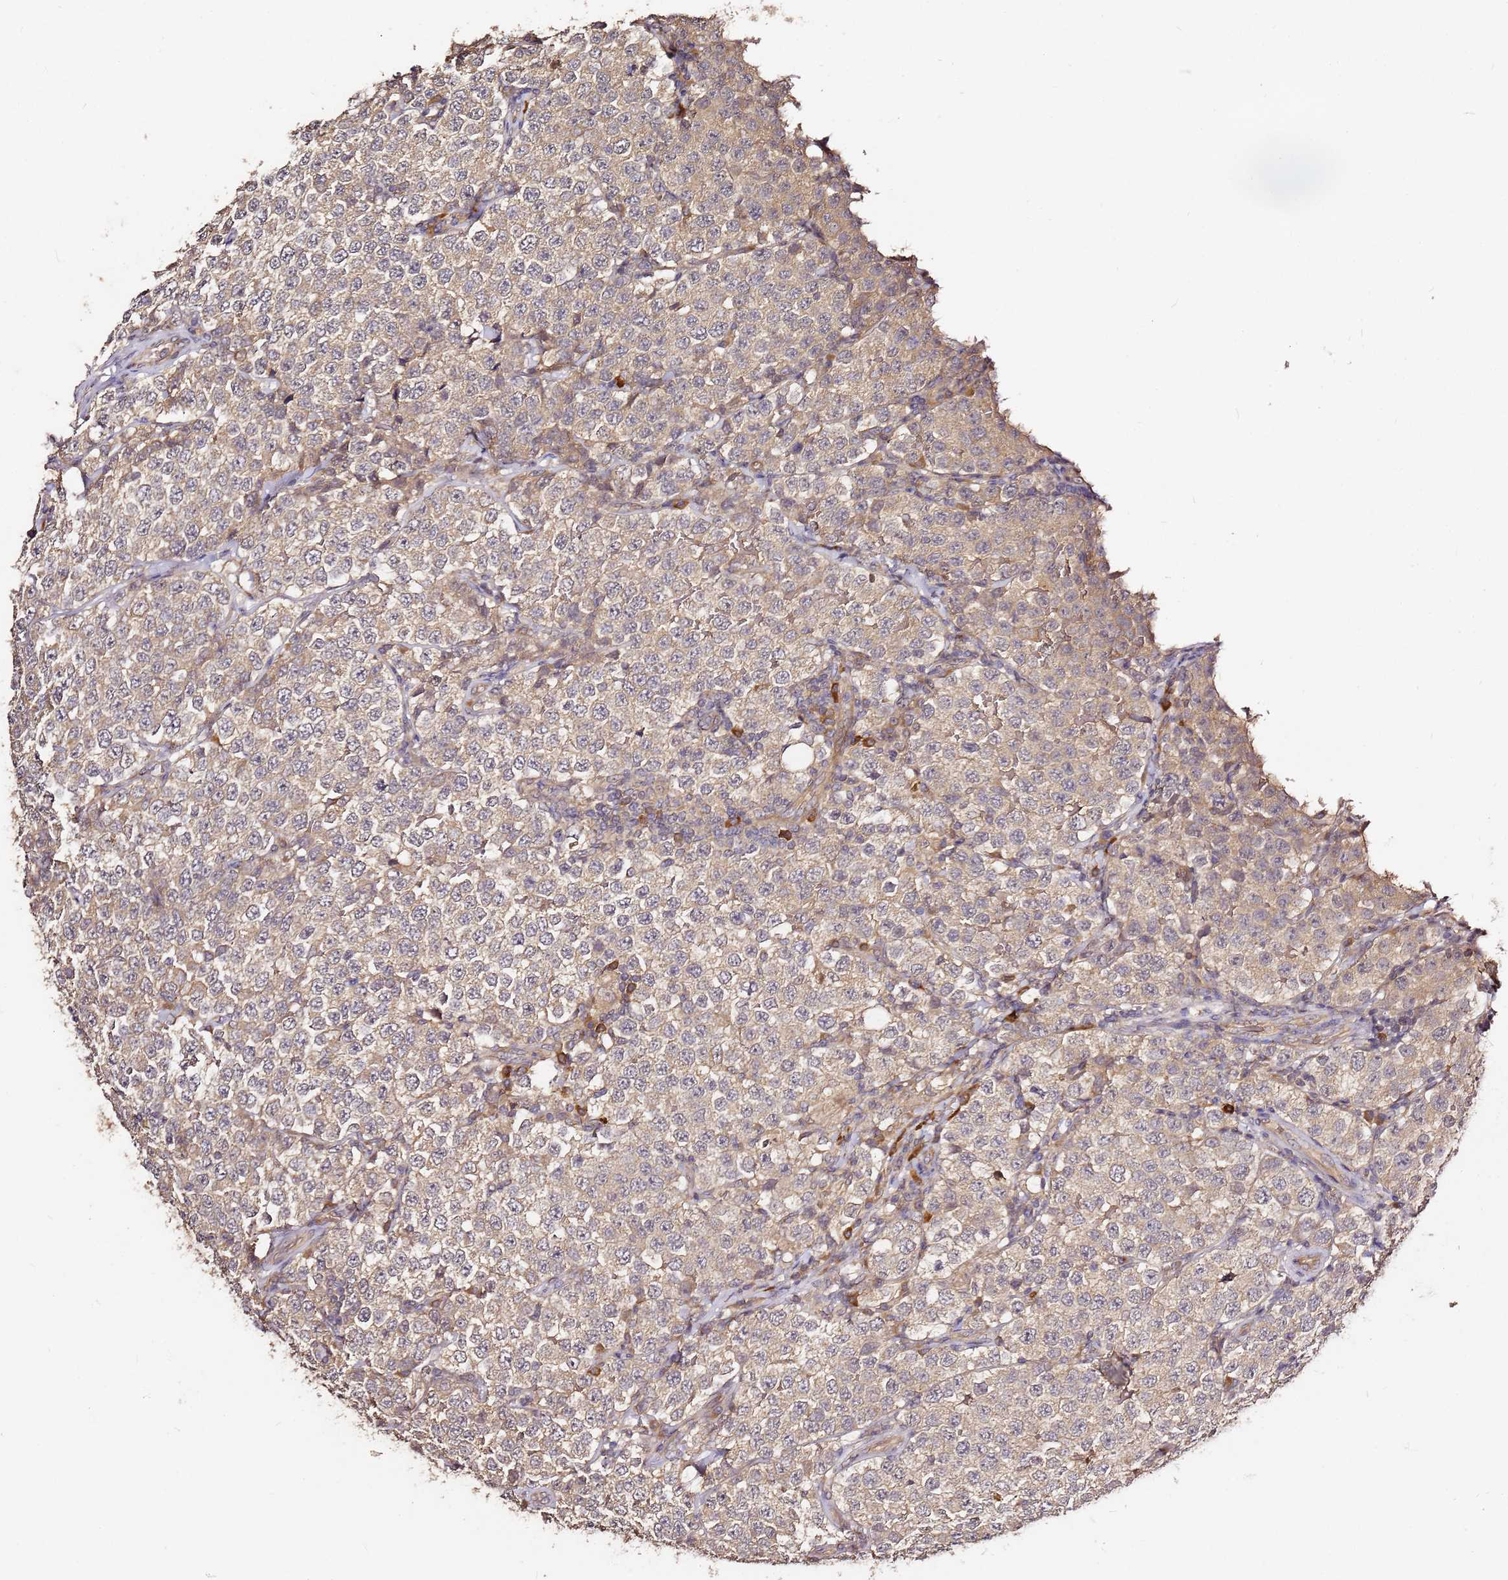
{"staining": {"intensity": "weak", "quantity": "25%-75%", "location": "cytoplasmic/membranous"}, "tissue": "testis cancer", "cell_type": "Tumor cells", "image_type": "cancer", "snomed": [{"axis": "morphology", "description": "Seminoma, NOS"}, {"axis": "topography", "description": "Testis"}], "caption": "Tumor cells reveal weak cytoplasmic/membranous staining in approximately 25%-75% of cells in testis cancer. Nuclei are stained in blue.", "gene": "C6orf136", "patient": {"sex": "male", "age": 34}}